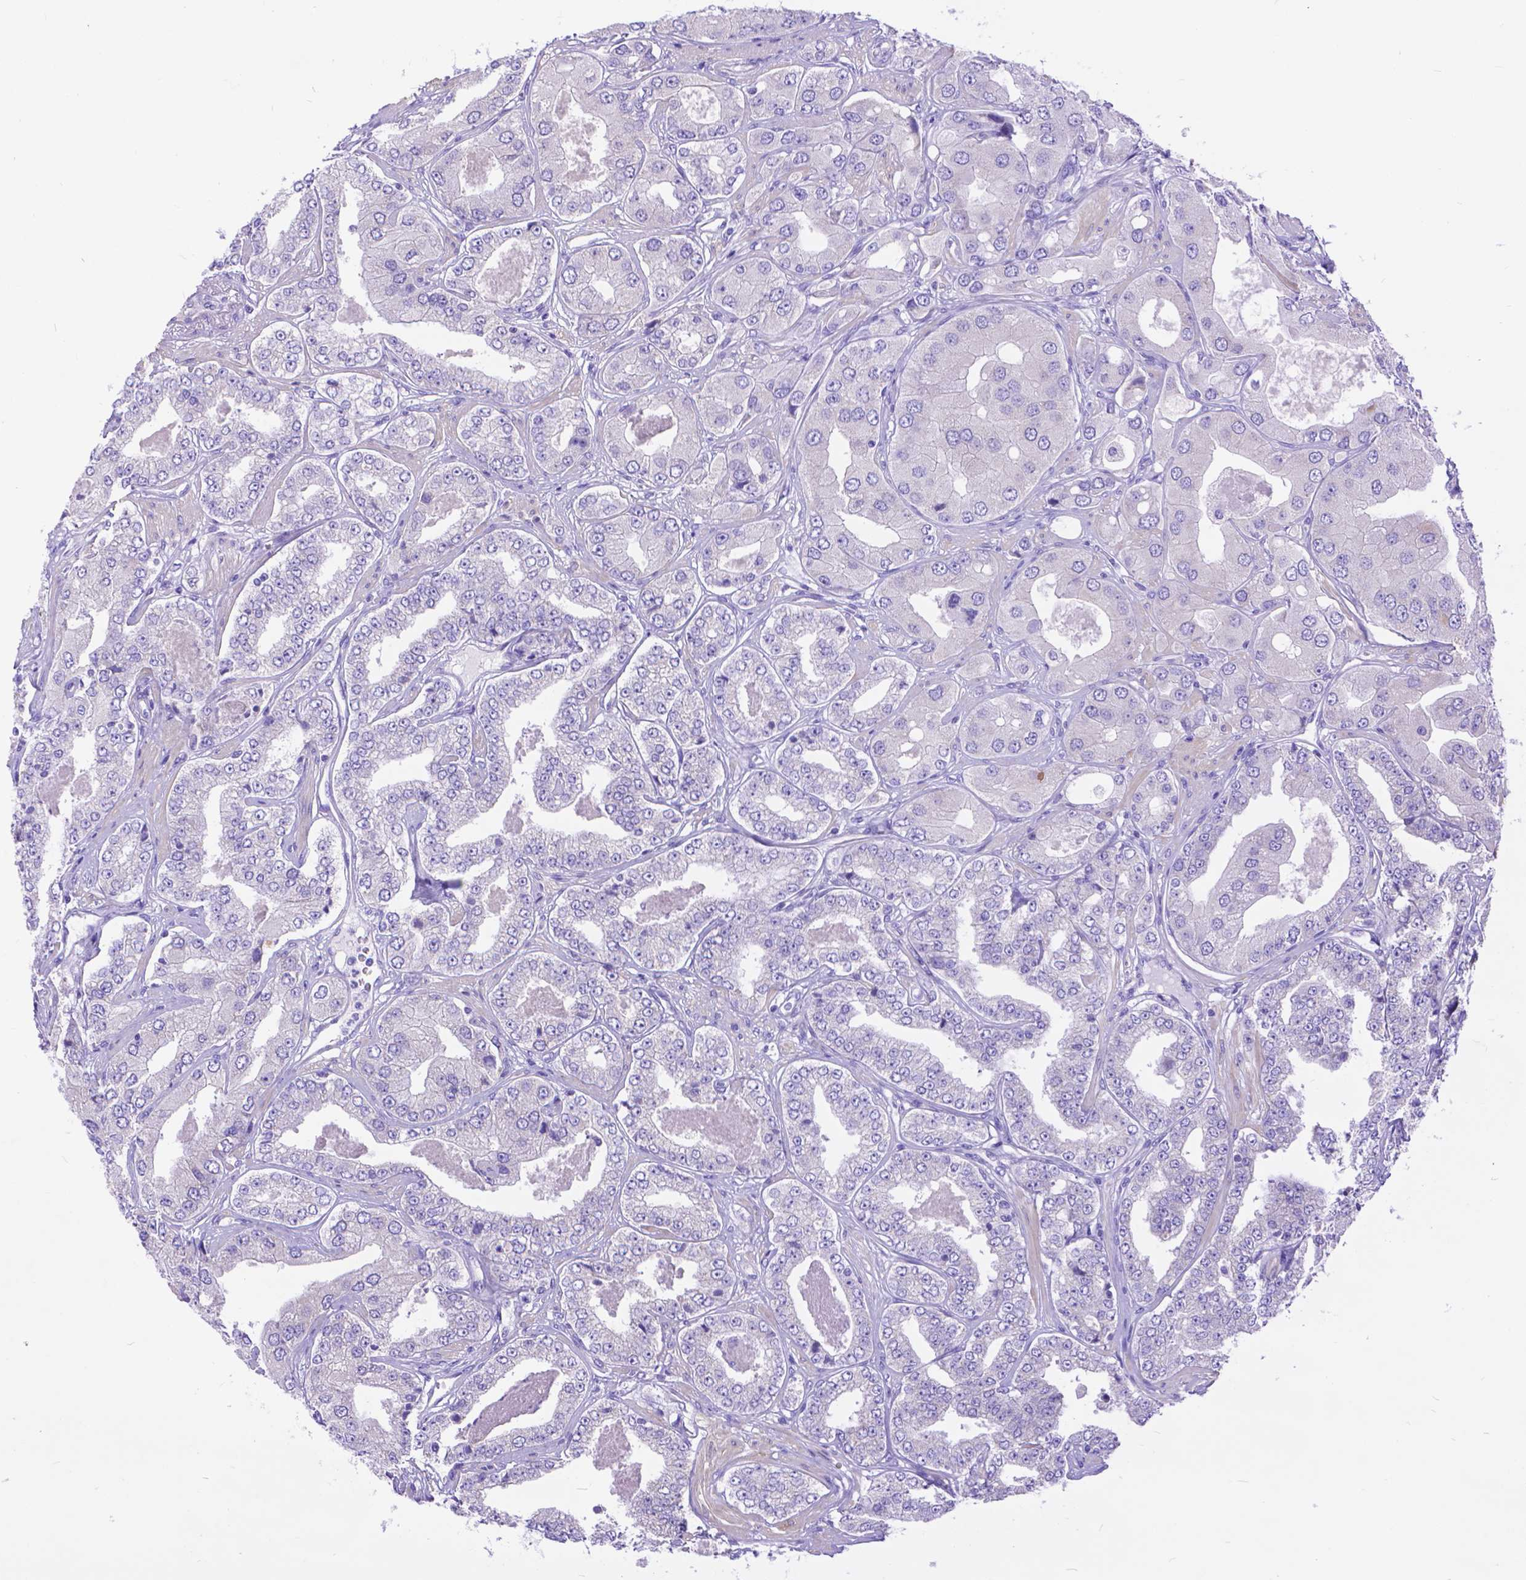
{"staining": {"intensity": "negative", "quantity": "none", "location": "none"}, "tissue": "prostate cancer", "cell_type": "Tumor cells", "image_type": "cancer", "snomed": [{"axis": "morphology", "description": "Adenocarcinoma, Low grade"}, {"axis": "topography", "description": "Prostate"}], "caption": "A histopathology image of human adenocarcinoma (low-grade) (prostate) is negative for staining in tumor cells. Brightfield microscopy of immunohistochemistry stained with DAB (3,3'-diaminobenzidine) (brown) and hematoxylin (blue), captured at high magnification.", "gene": "DHRS2", "patient": {"sex": "male", "age": 60}}